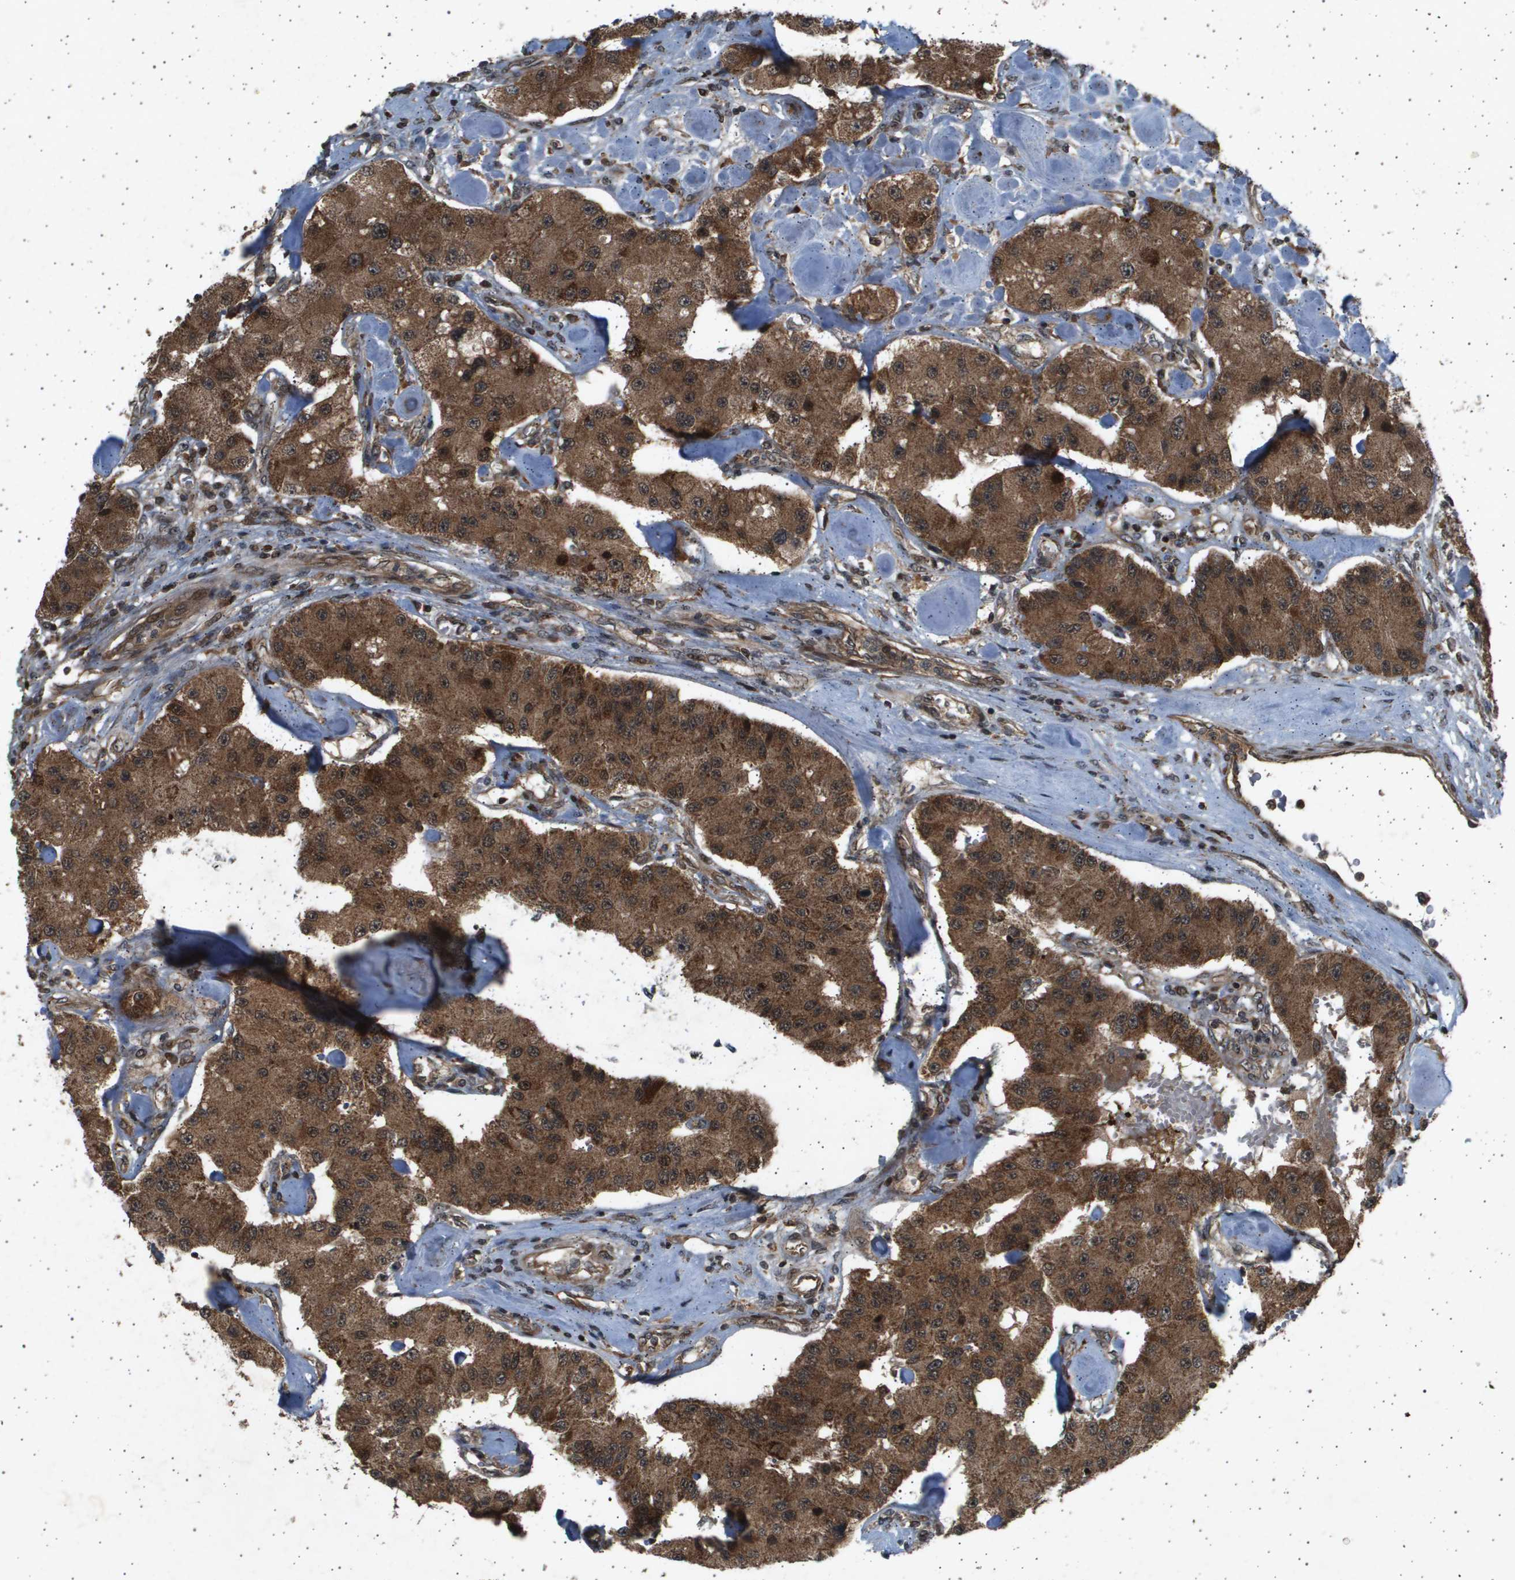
{"staining": {"intensity": "strong", "quantity": ">75%", "location": "cytoplasmic/membranous,nuclear"}, "tissue": "carcinoid", "cell_type": "Tumor cells", "image_type": "cancer", "snomed": [{"axis": "morphology", "description": "Carcinoid, malignant, NOS"}, {"axis": "topography", "description": "Pancreas"}], "caption": "A brown stain highlights strong cytoplasmic/membranous and nuclear expression of a protein in carcinoid (malignant) tumor cells.", "gene": "TNRC6A", "patient": {"sex": "male", "age": 41}}